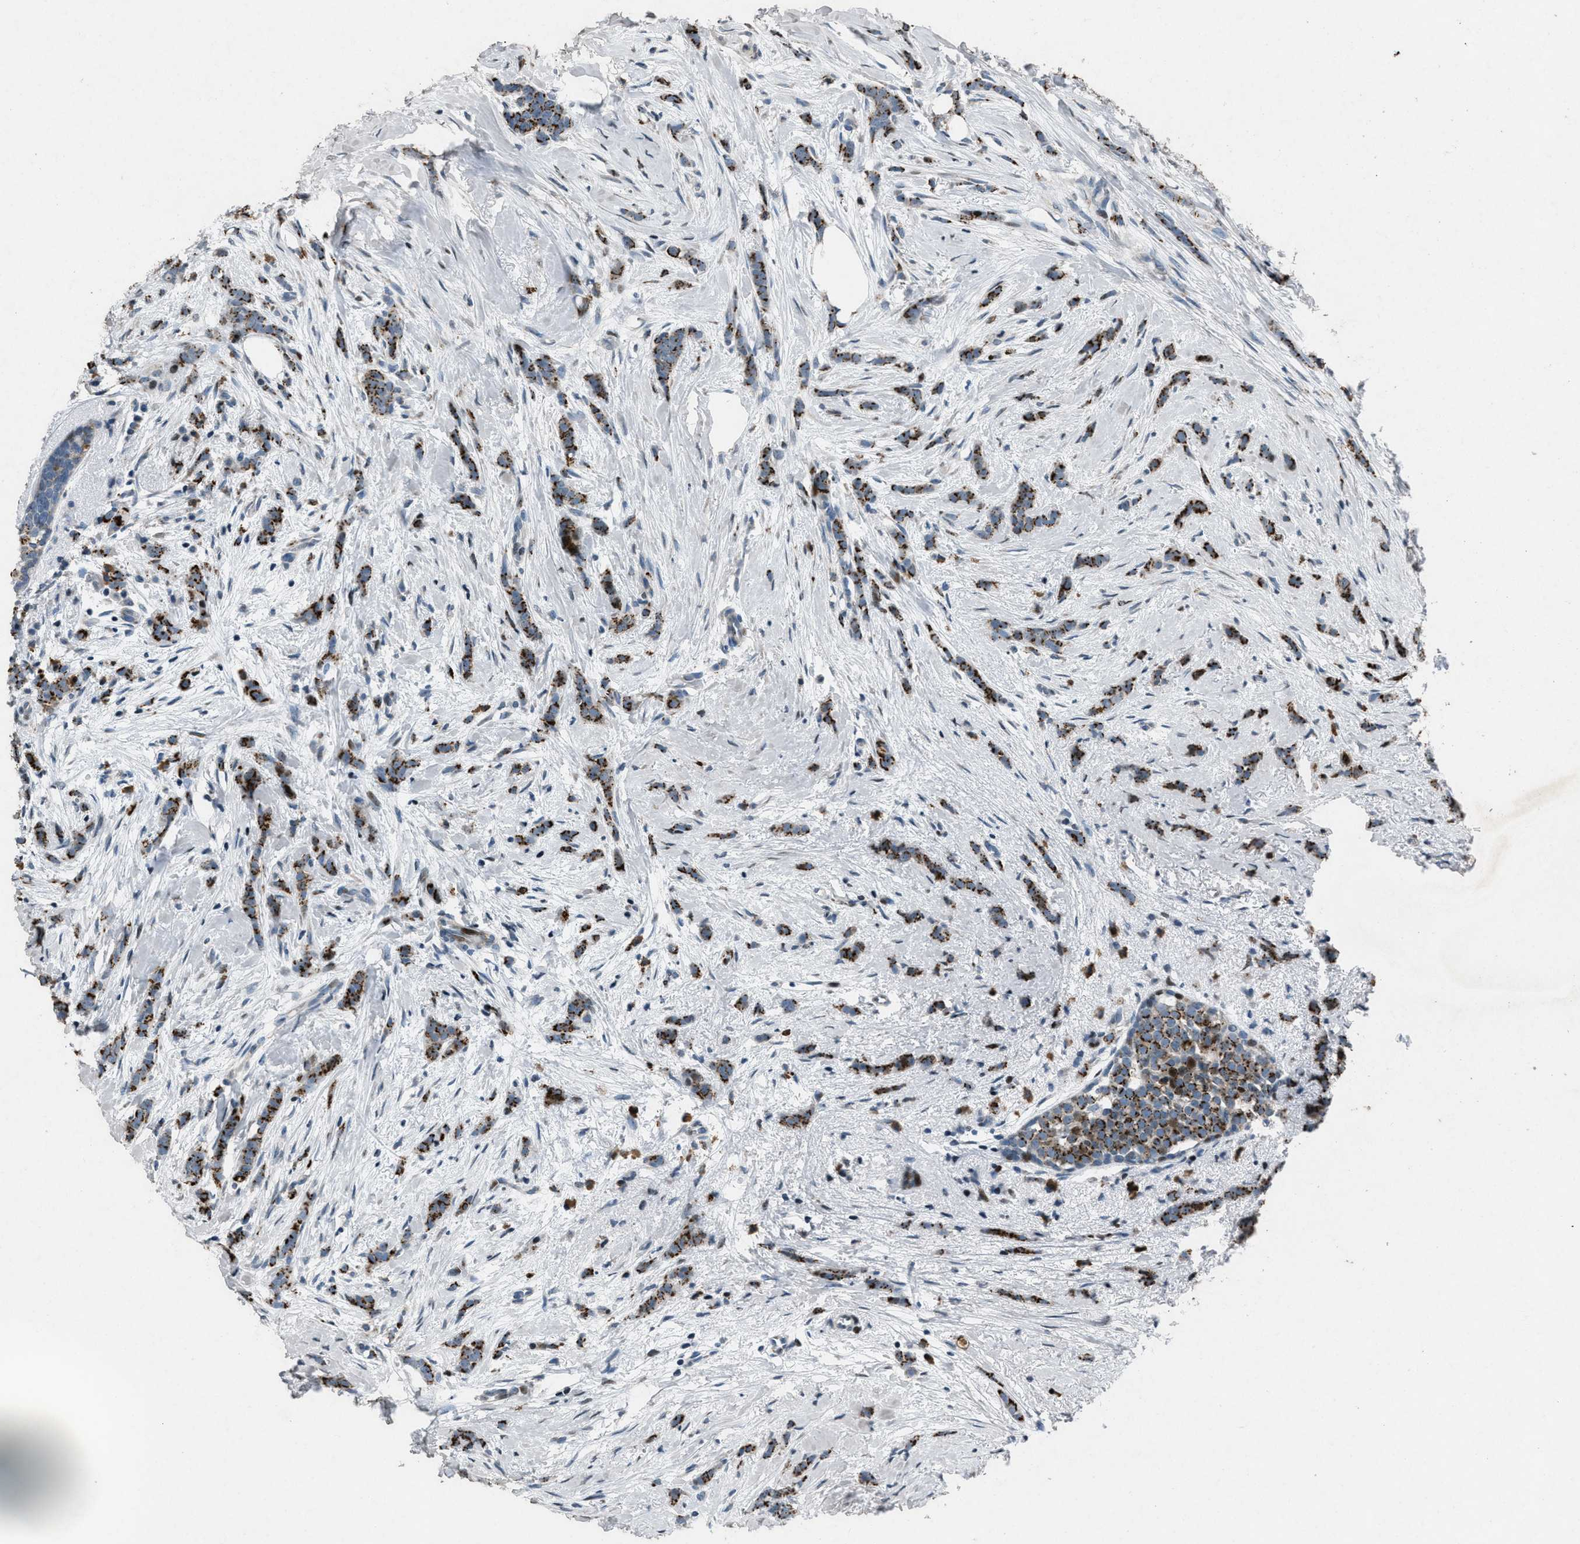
{"staining": {"intensity": "strong", "quantity": ">75%", "location": "cytoplasmic/membranous"}, "tissue": "breast cancer", "cell_type": "Tumor cells", "image_type": "cancer", "snomed": [{"axis": "morphology", "description": "Lobular carcinoma, in situ"}, {"axis": "morphology", "description": "Lobular carcinoma"}, {"axis": "topography", "description": "Breast"}], "caption": "Immunohistochemistry (IHC) photomicrograph of neoplastic tissue: lobular carcinoma in situ (breast) stained using IHC demonstrates high levels of strong protein expression localized specifically in the cytoplasmic/membranous of tumor cells, appearing as a cytoplasmic/membranous brown color.", "gene": "GPC6", "patient": {"sex": "female", "age": 41}}